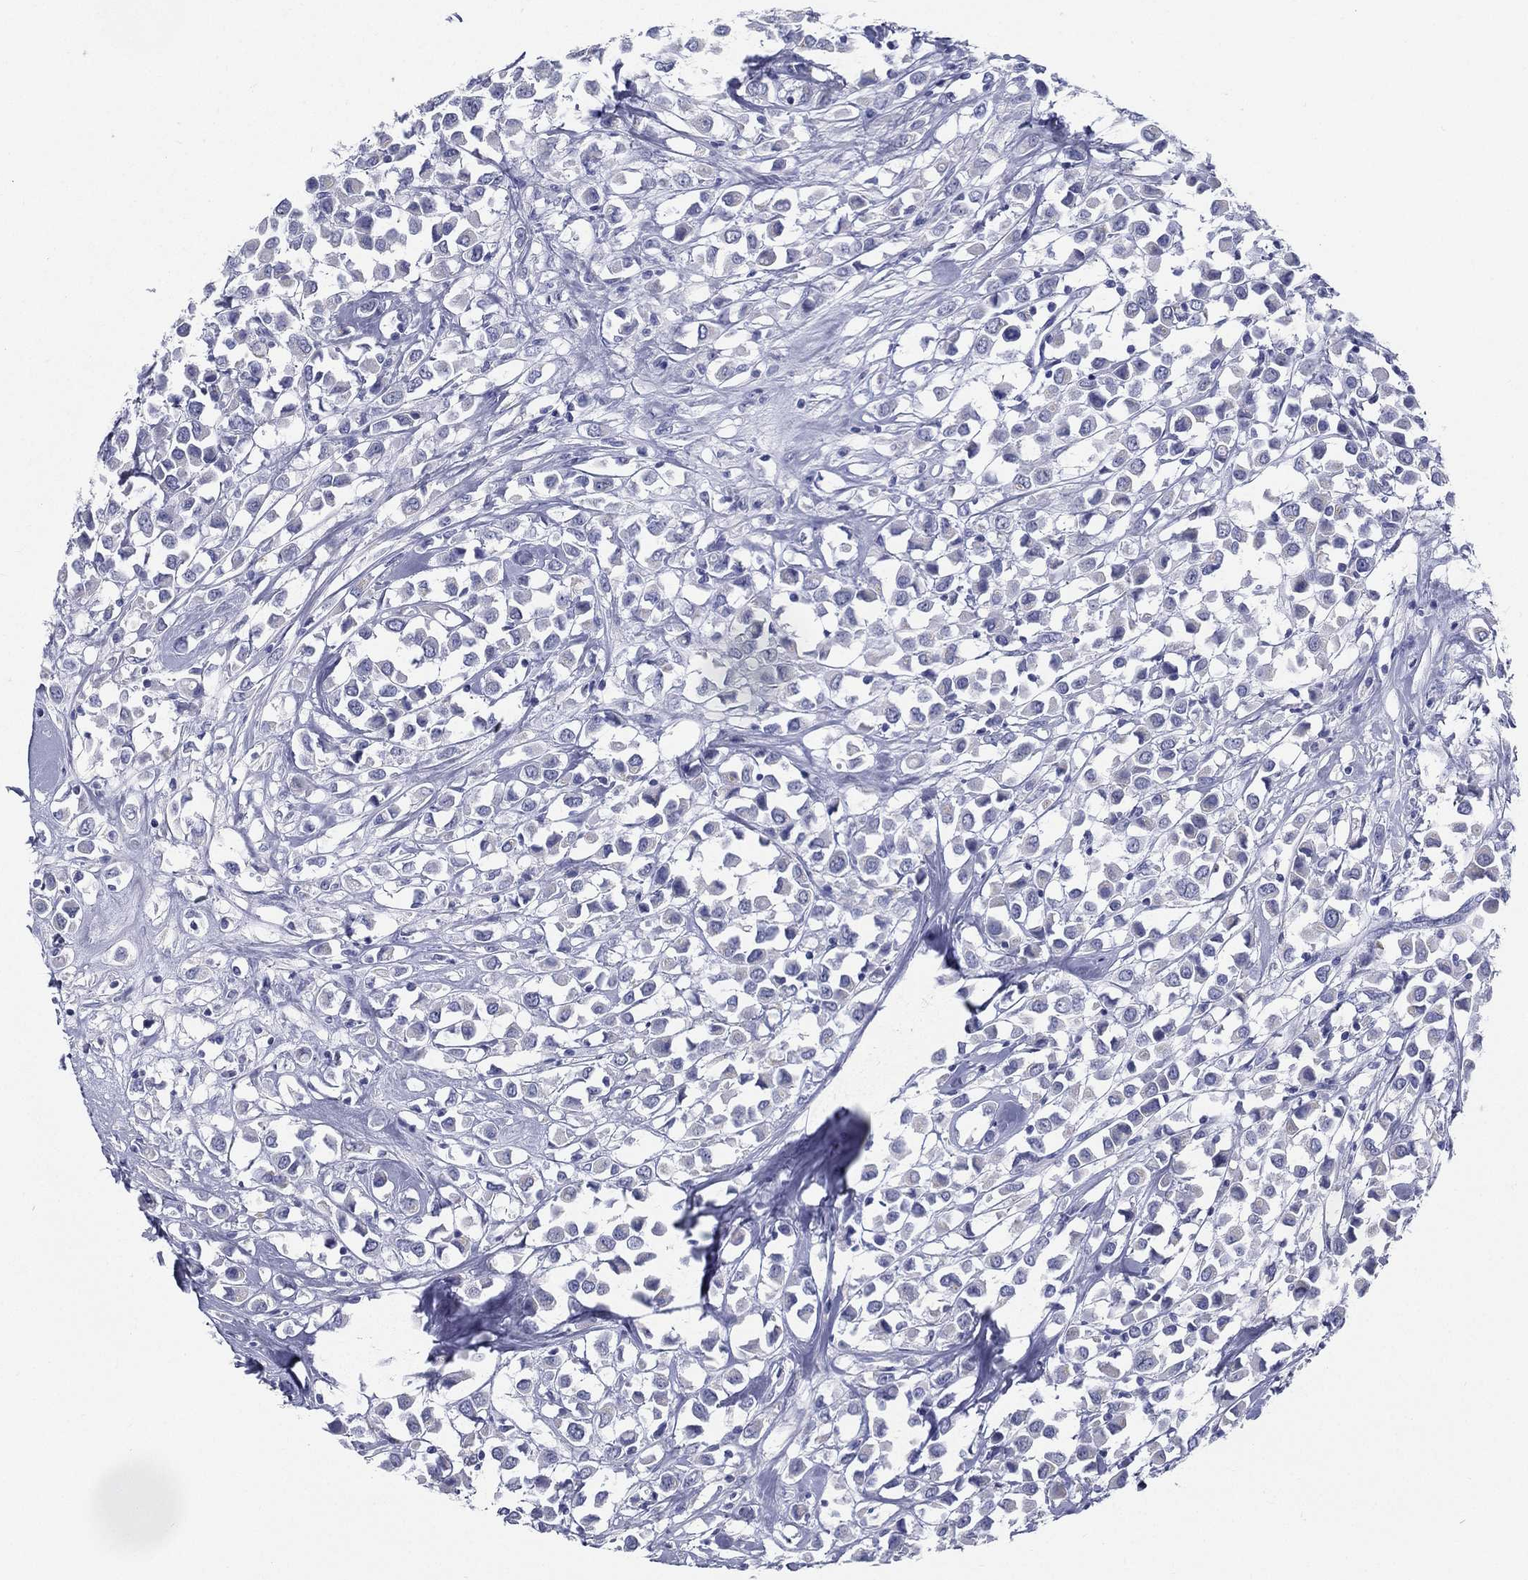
{"staining": {"intensity": "negative", "quantity": "none", "location": "none"}, "tissue": "breast cancer", "cell_type": "Tumor cells", "image_type": "cancer", "snomed": [{"axis": "morphology", "description": "Duct carcinoma"}, {"axis": "topography", "description": "Breast"}], "caption": "Immunohistochemistry (IHC) micrograph of neoplastic tissue: breast infiltrating ductal carcinoma stained with DAB (3,3'-diaminobenzidine) reveals no significant protein expression in tumor cells.", "gene": "RSPH4A", "patient": {"sex": "female", "age": 61}}